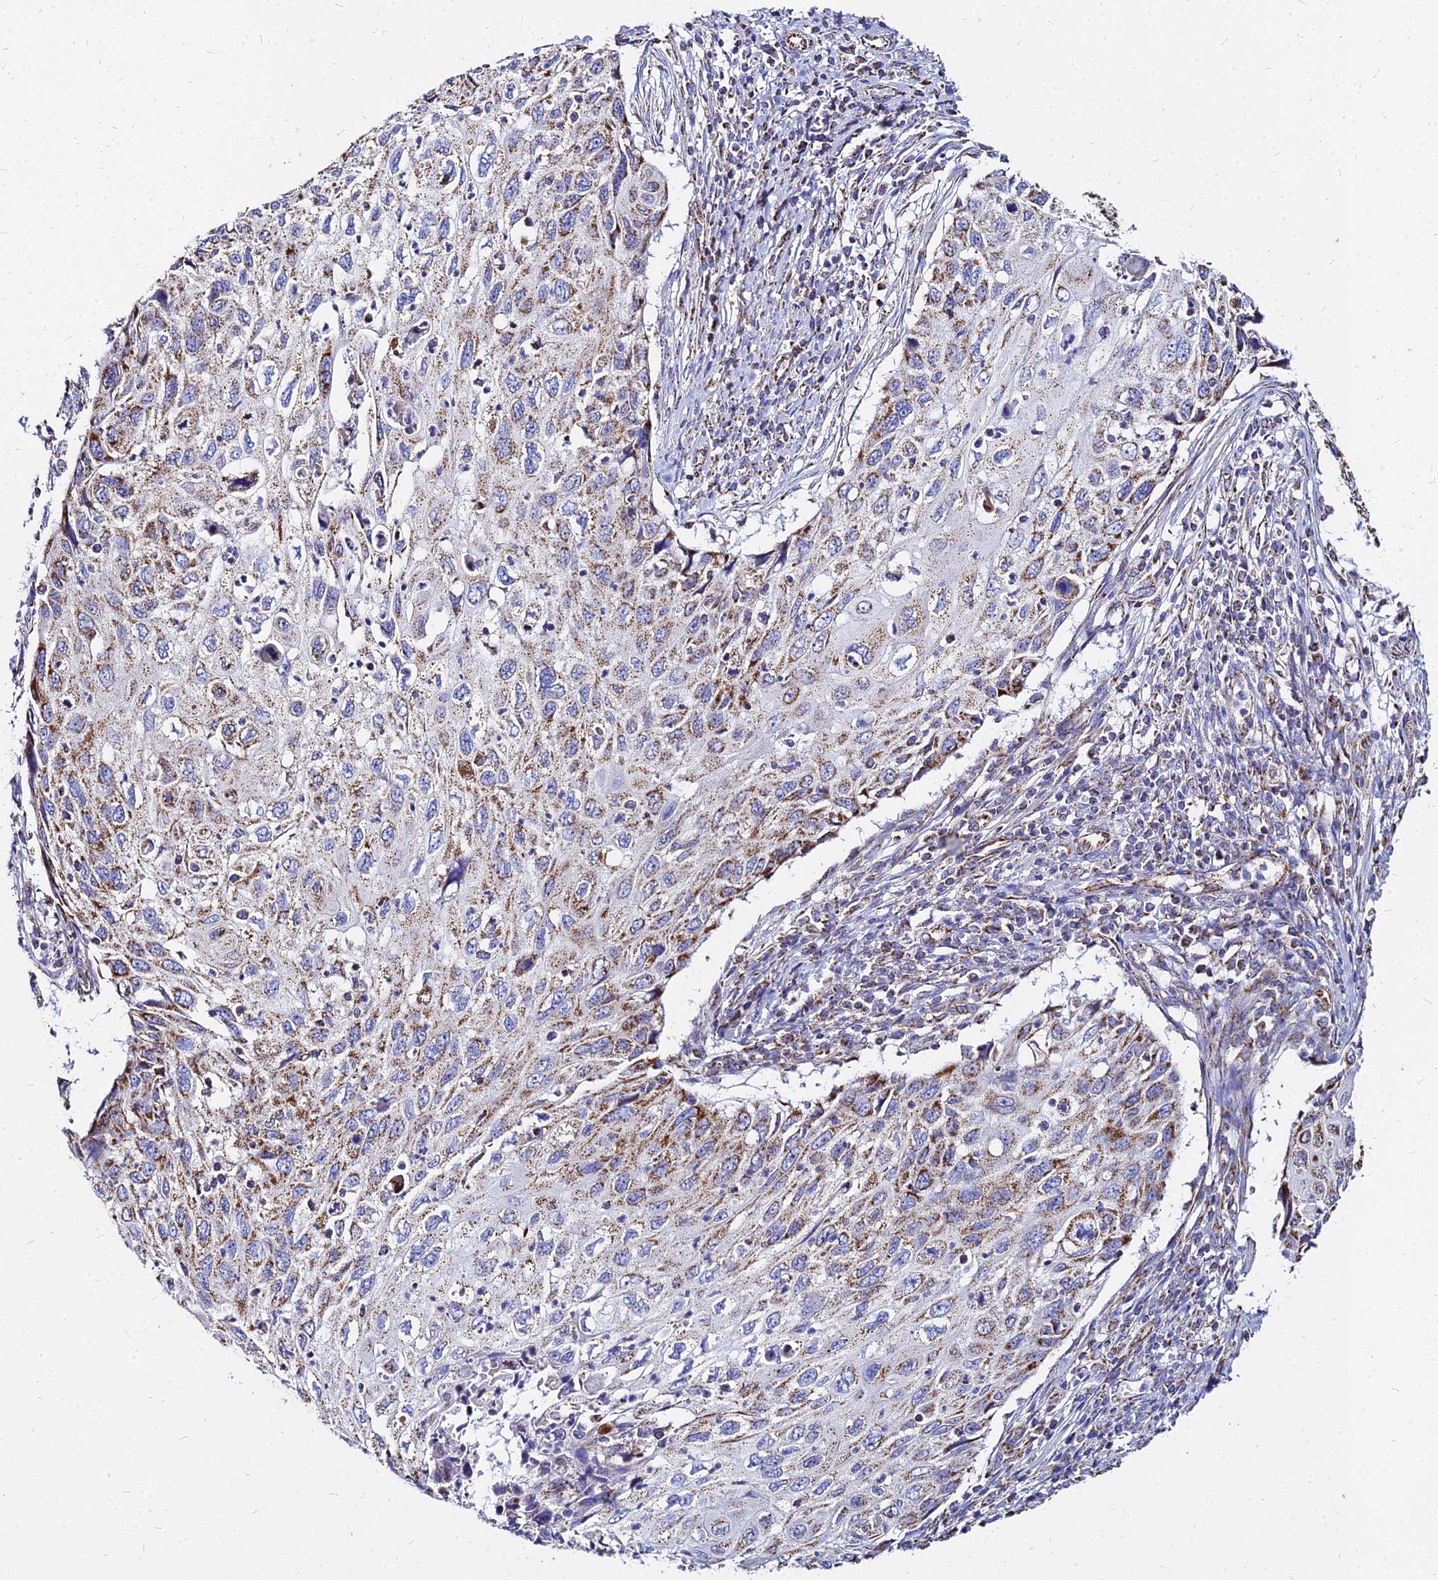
{"staining": {"intensity": "moderate", "quantity": ">75%", "location": "cytoplasmic/membranous"}, "tissue": "cervical cancer", "cell_type": "Tumor cells", "image_type": "cancer", "snomed": [{"axis": "morphology", "description": "Squamous cell carcinoma, NOS"}, {"axis": "topography", "description": "Cervix"}], "caption": "Protein expression by immunohistochemistry (IHC) reveals moderate cytoplasmic/membranous positivity in about >75% of tumor cells in cervical cancer.", "gene": "DLD", "patient": {"sex": "female", "age": 70}}